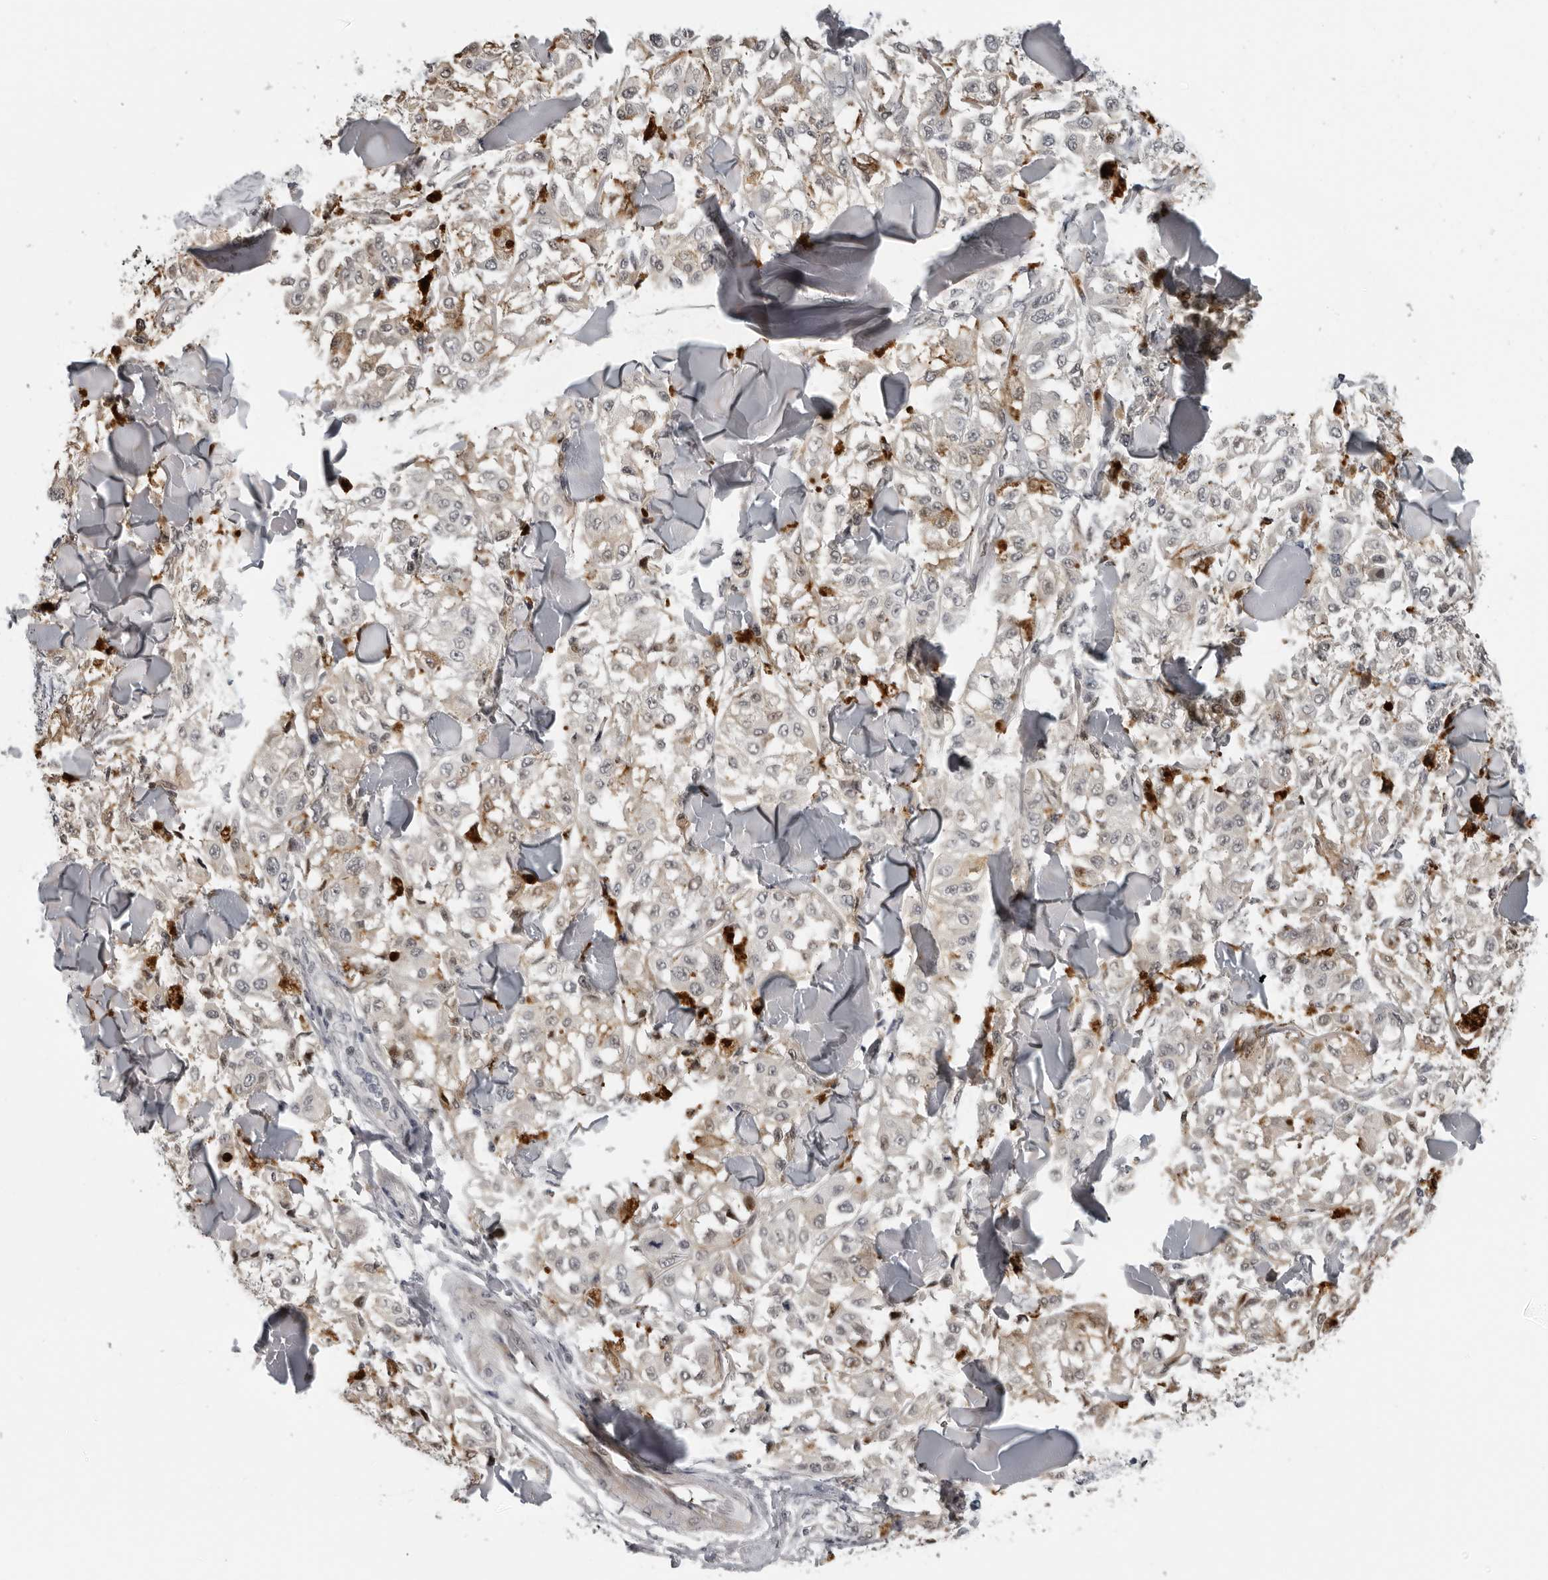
{"staining": {"intensity": "weak", "quantity": "25%-75%", "location": "cytoplasmic/membranous"}, "tissue": "melanoma", "cell_type": "Tumor cells", "image_type": "cancer", "snomed": [{"axis": "morphology", "description": "Malignant melanoma, NOS"}, {"axis": "topography", "description": "Skin"}], "caption": "Weak cytoplasmic/membranous protein positivity is present in approximately 25%-75% of tumor cells in malignant melanoma. (DAB IHC with brightfield microscopy, high magnification).", "gene": "PRRX2", "patient": {"sex": "female", "age": 64}}